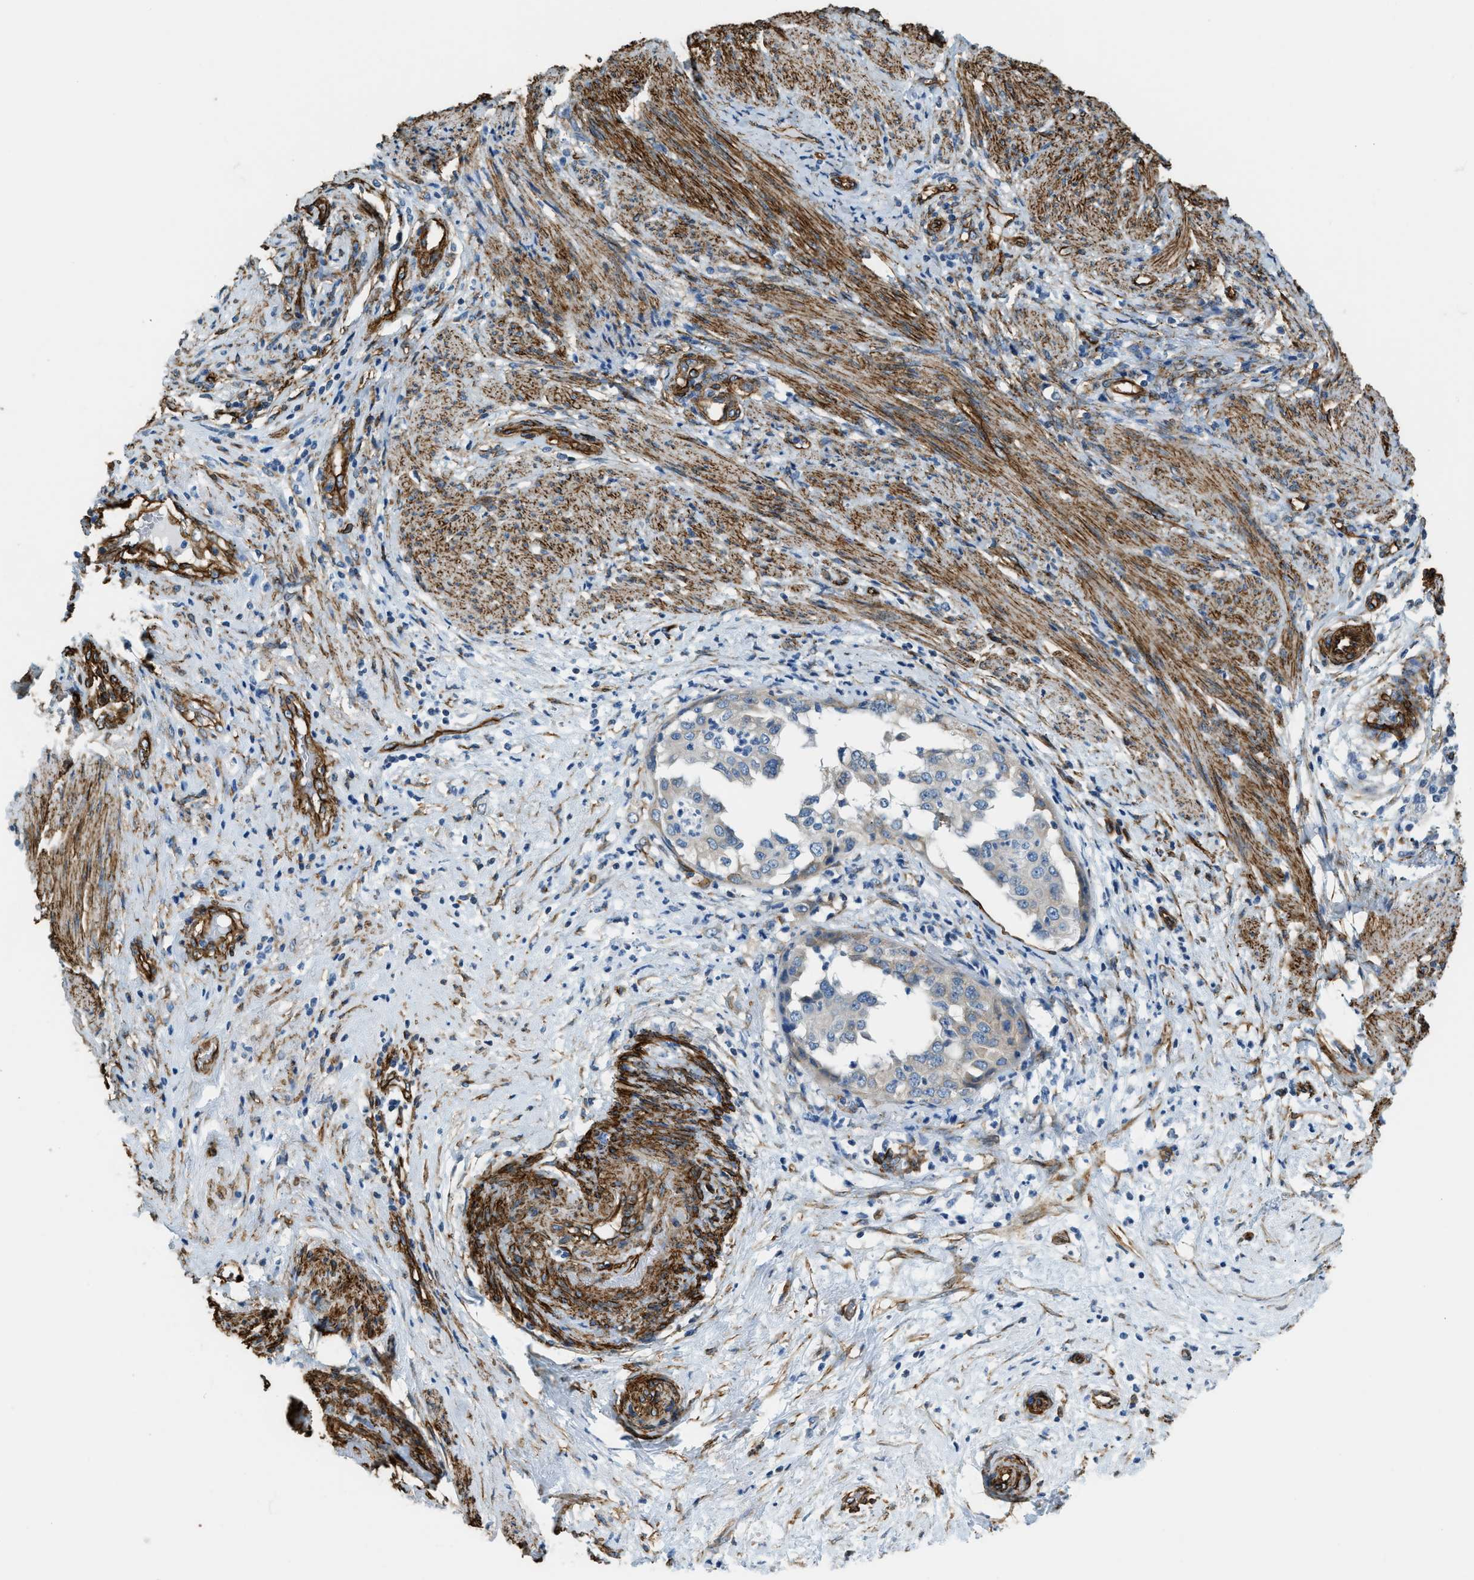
{"staining": {"intensity": "weak", "quantity": "25%-75%", "location": "cytoplasmic/membranous"}, "tissue": "endometrial cancer", "cell_type": "Tumor cells", "image_type": "cancer", "snomed": [{"axis": "morphology", "description": "Adenocarcinoma, NOS"}, {"axis": "topography", "description": "Endometrium"}], "caption": "A brown stain highlights weak cytoplasmic/membranous staining of a protein in human endometrial cancer (adenocarcinoma) tumor cells. (DAB = brown stain, brightfield microscopy at high magnification).", "gene": "TMEM43", "patient": {"sex": "female", "age": 85}}